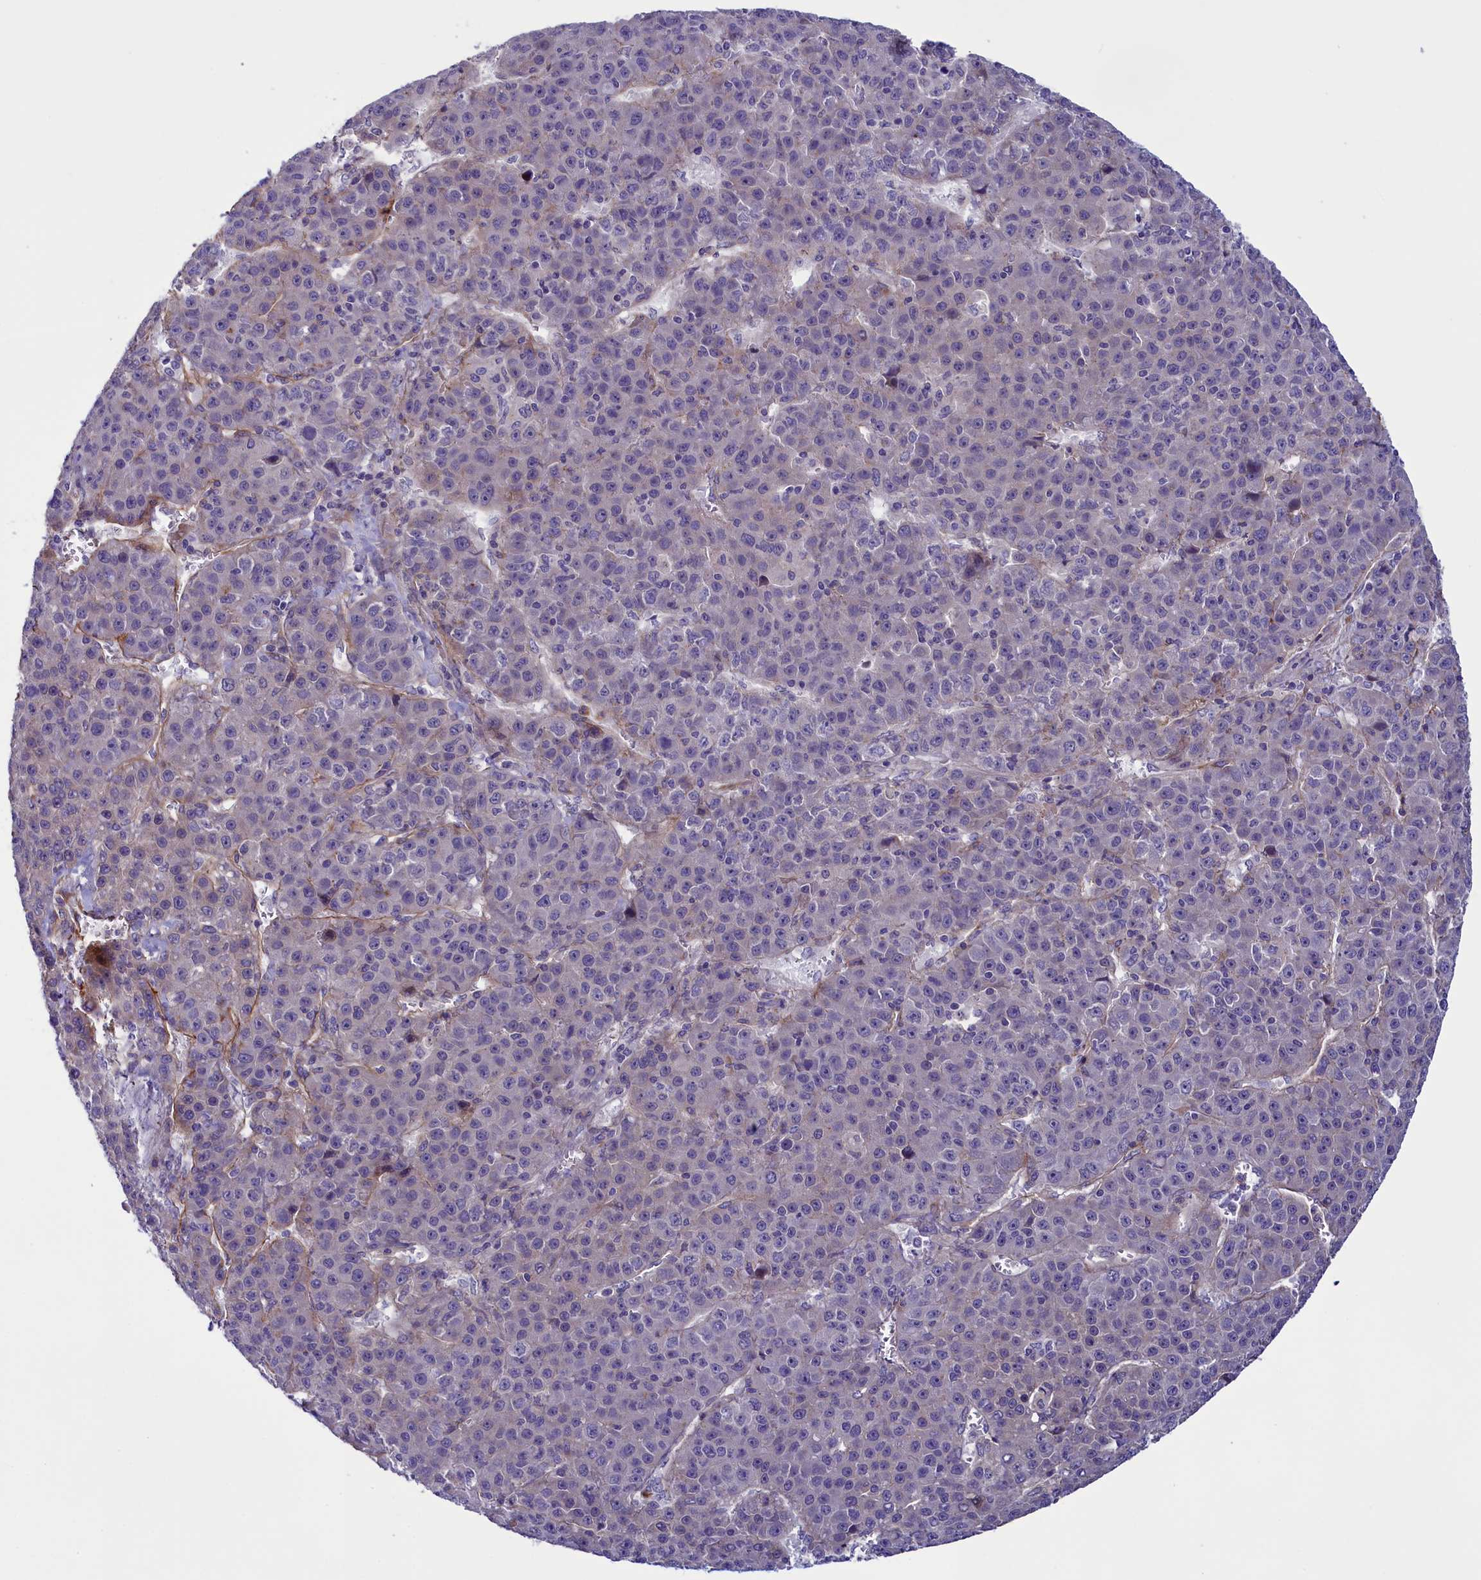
{"staining": {"intensity": "weak", "quantity": "<25%", "location": "cytoplasmic/membranous"}, "tissue": "liver cancer", "cell_type": "Tumor cells", "image_type": "cancer", "snomed": [{"axis": "morphology", "description": "Carcinoma, Hepatocellular, NOS"}, {"axis": "topography", "description": "Liver"}], "caption": "DAB (3,3'-diaminobenzidine) immunohistochemical staining of liver cancer (hepatocellular carcinoma) displays no significant staining in tumor cells. Nuclei are stained in blue.", "gene": "LOXL1", "patient": {"sex": "female", "age": 53}}